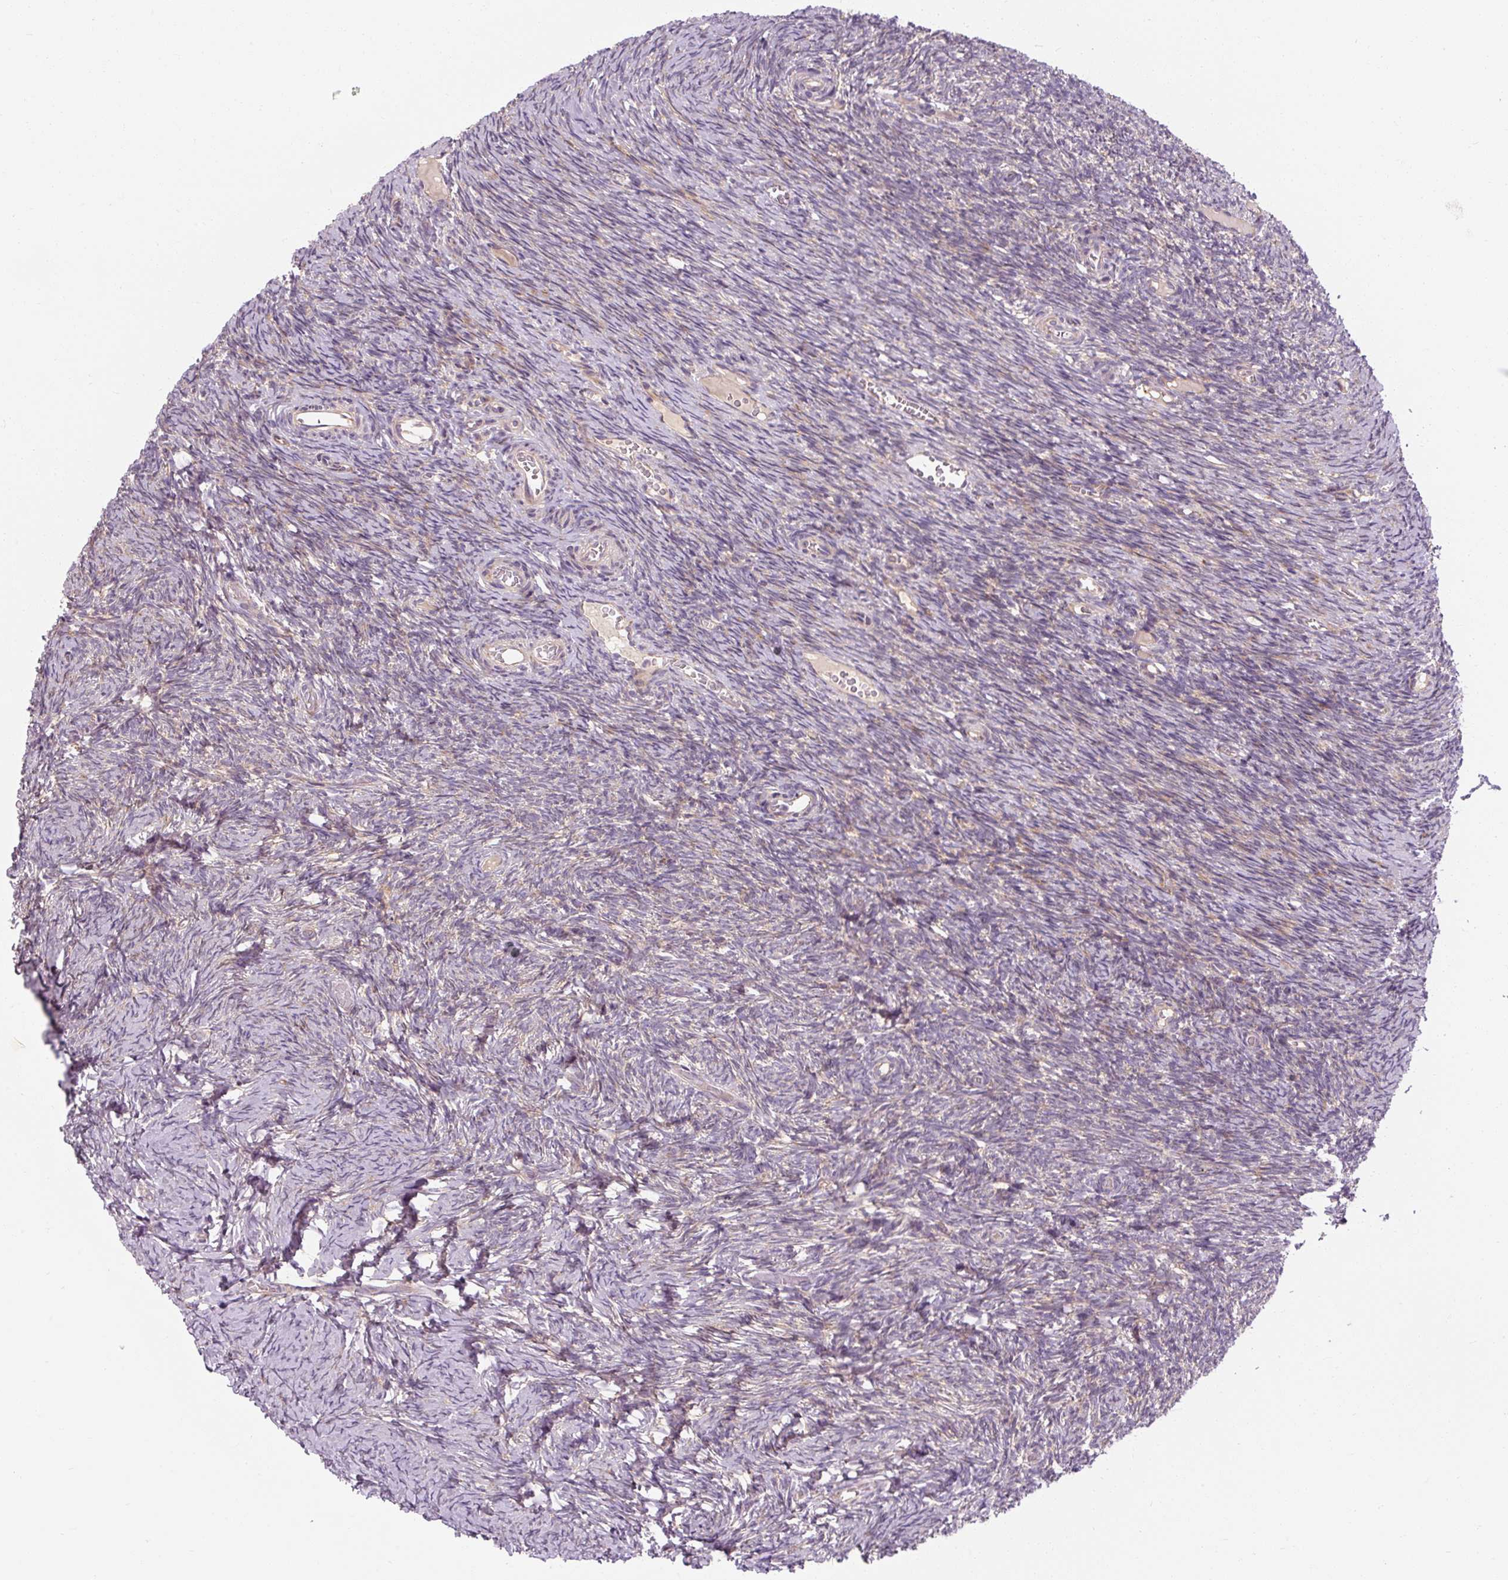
{"staining": {"intensity": "strong", "quantity": "<25%", "location": "cytoplasmic/membranous"}, "tissue": "ovary", "cell_type": "Follicle cells", "image_type": "normal", "snomed": [{"axis": "morphology", "description": "Normal tissue, NOS"}, {"axis": "topography", "description": "Ovary"}], "caption": "Immunohistochemistry (IHC) photomicrograph of normal ovary stained for a protein (brown), which displays medium levels of strong cytoplasmic/membranous expression in about <25% of follicle cells.", "gene": "PRSS48", "patient": {"sex": "female", "age": 39}}